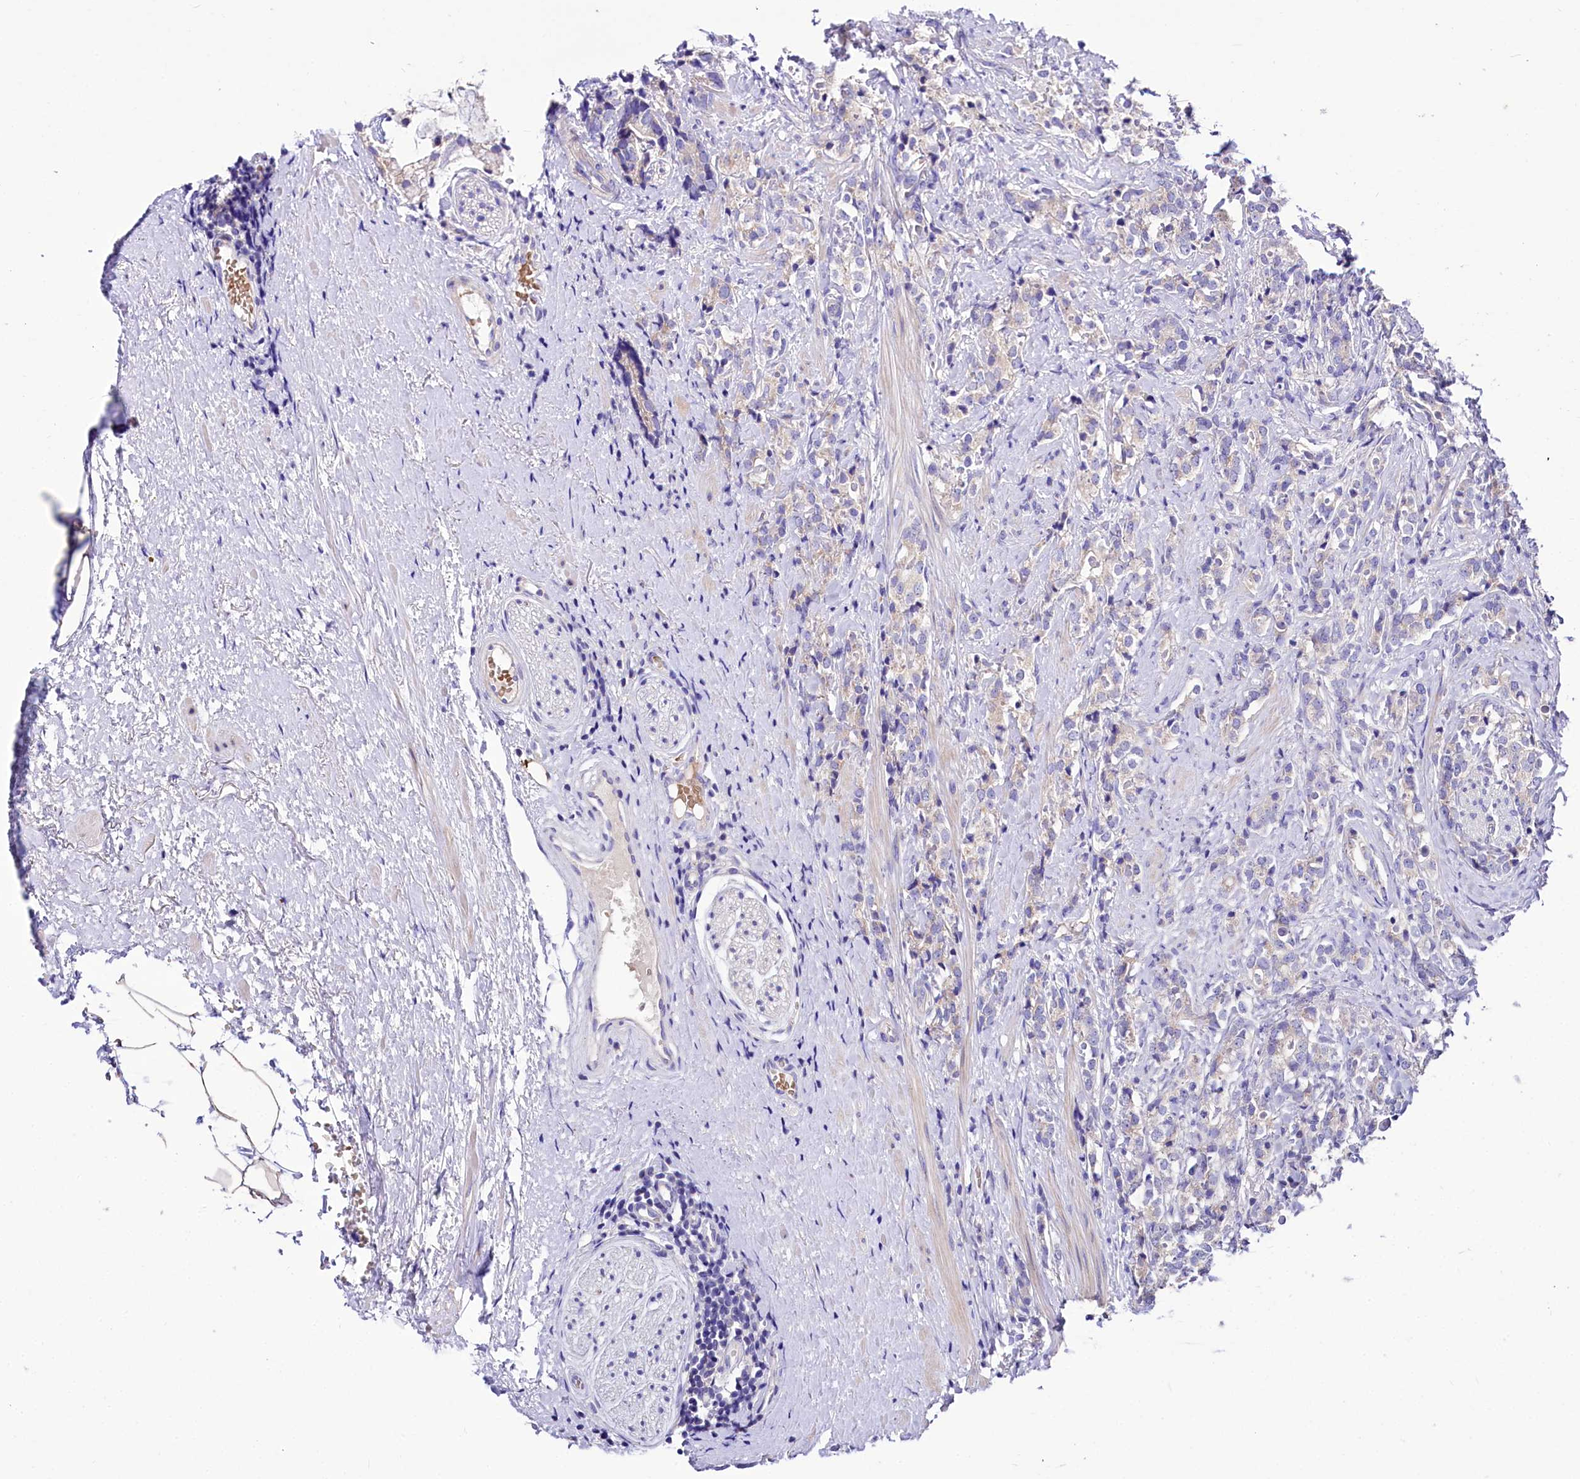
{"staining": {"intensity": "weak", "quantity": "<25%", "location": "cytoplasmic/membranous"}, "tissue": "prostate cancer", "cell_type": "Tumor cells", "image_type": "cancer", "snomed": [{"axis": "morphology", "description": "Adenocarcinoma, High grade"}, {"axis": "topography", "description": "Prostate"}], "caption": "This is an immunohistochemistry micrograph of prostate cancer (high-grade adenocarcinoma). There is no staining in tumor cells.", "gene": "ABHD5", "patient": {"sex": "male", "age": 69}}